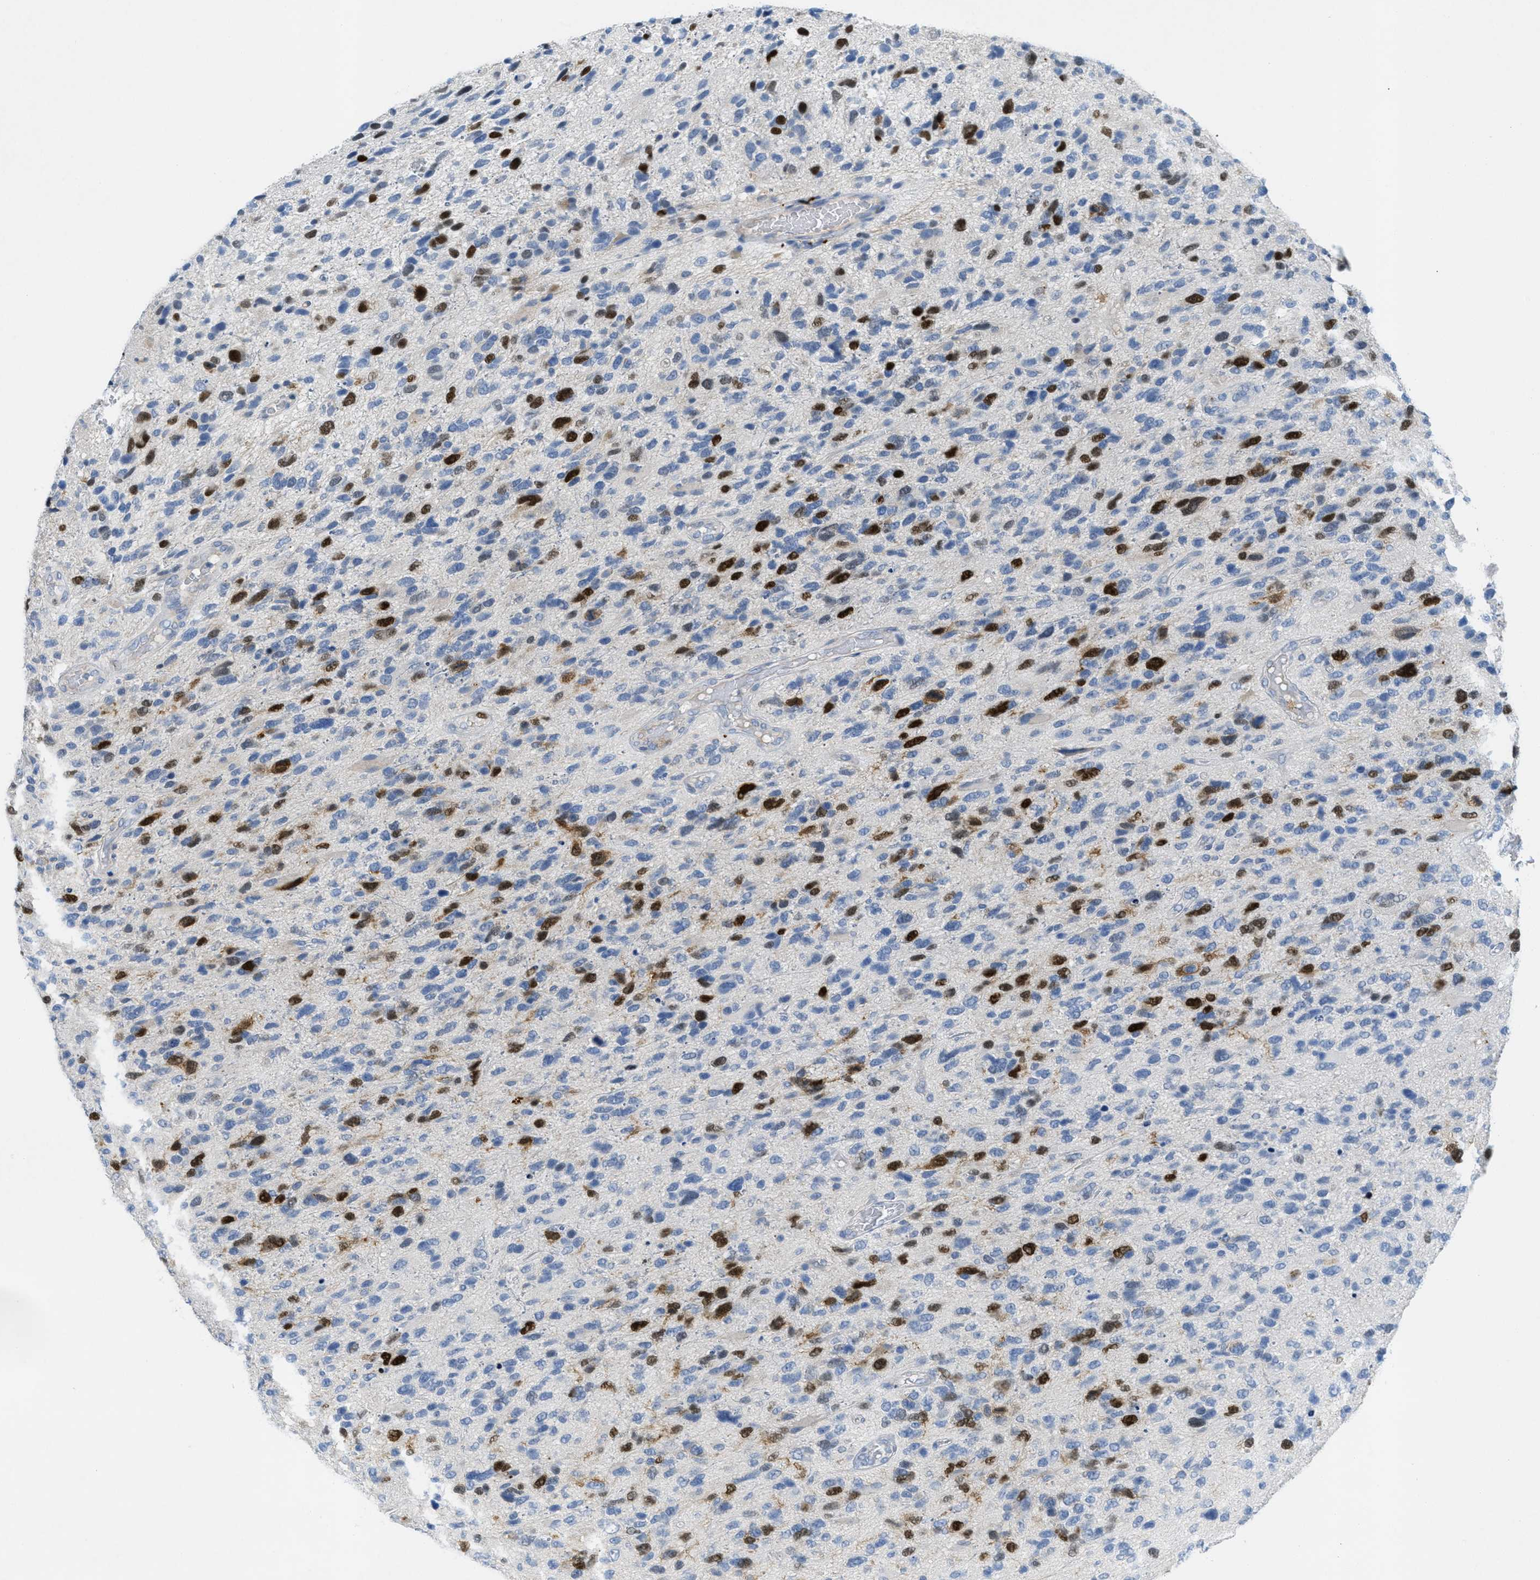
{"staining": {"intensity": "strong", "quantity": "25%-75%", "location": "nuclear"}, "tissue": "glioma", "cell_type": "Tumor cells", "image_type": "cancer", "snomed": [{"axis": "morphology", "description": "Glioma, malignant, High grade"}, {"axis": "topography", "description": "Brain"}], "caption": "High-grade glioma (malignant) tissue reveals strong nuclear positivity in approximately 25%-75% of tumor cells, visualized by immunohistochemistry. The protein is shown in brown color, while the nuclei are stained blue.", "gene": "ORC6", "patient": {"sex": "female", "age": 58}}